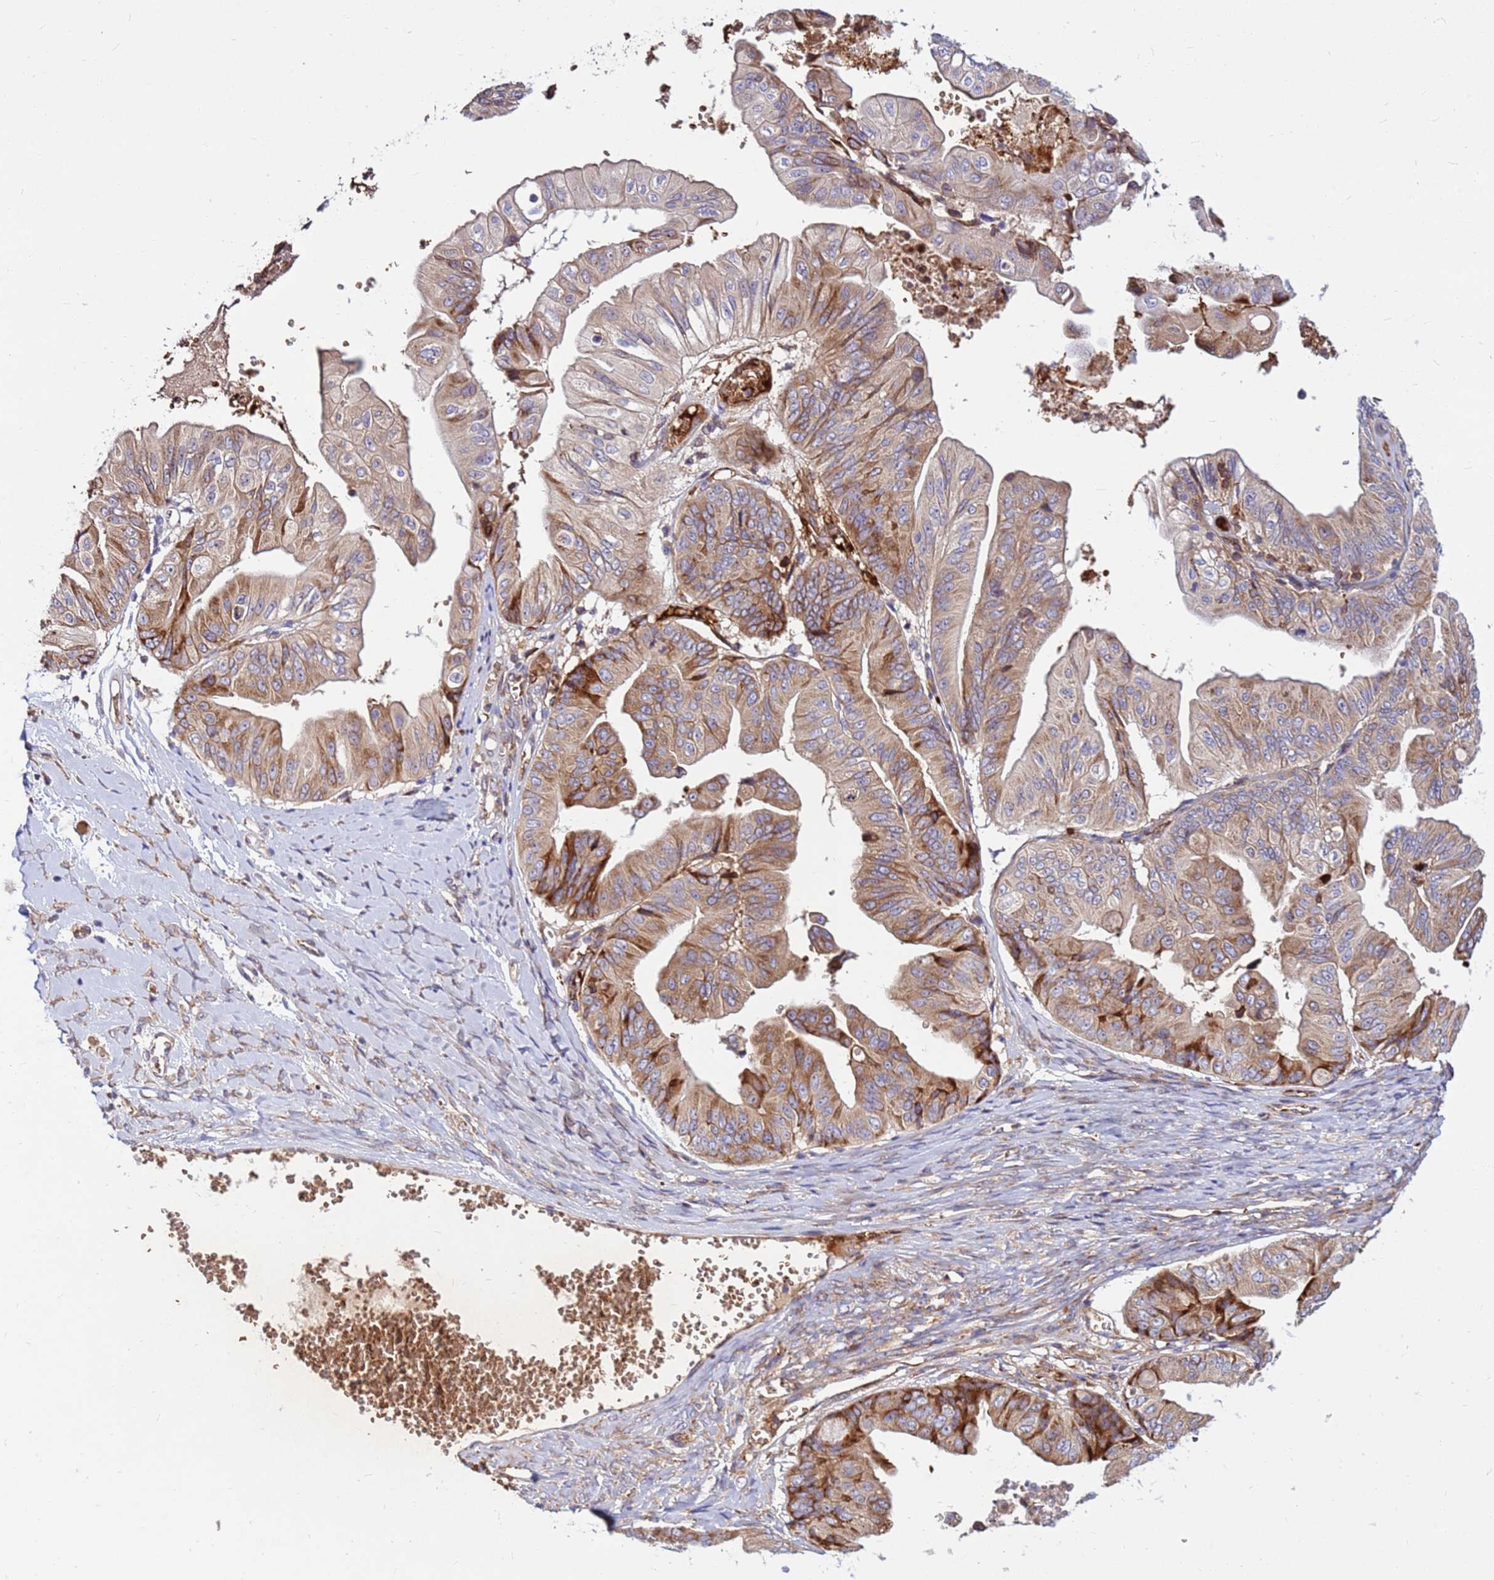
{"staining": {"intensity": "moderate", "quantity": "25%-75%", "location": "cytoplasmic/membranous"}, "tissue": "ovarian cancer", "cell_type": "Tumor cells", "image_type": "cancer", "snomed": [{"axis": "morphology", "description": "Cystadenocarcinoma, mucinous, NOS"}, {"axis": "topography", "description": "Ovary"}], "caption": "Tumor cells exhibit moderate cytoplasmic/membranous positivity in approximately 25%-75% of cells in mucinous cystadenocarcinoma (ovarian).", "gene": "ZNF669", "patient": {"sex": "female", "age": 61}}